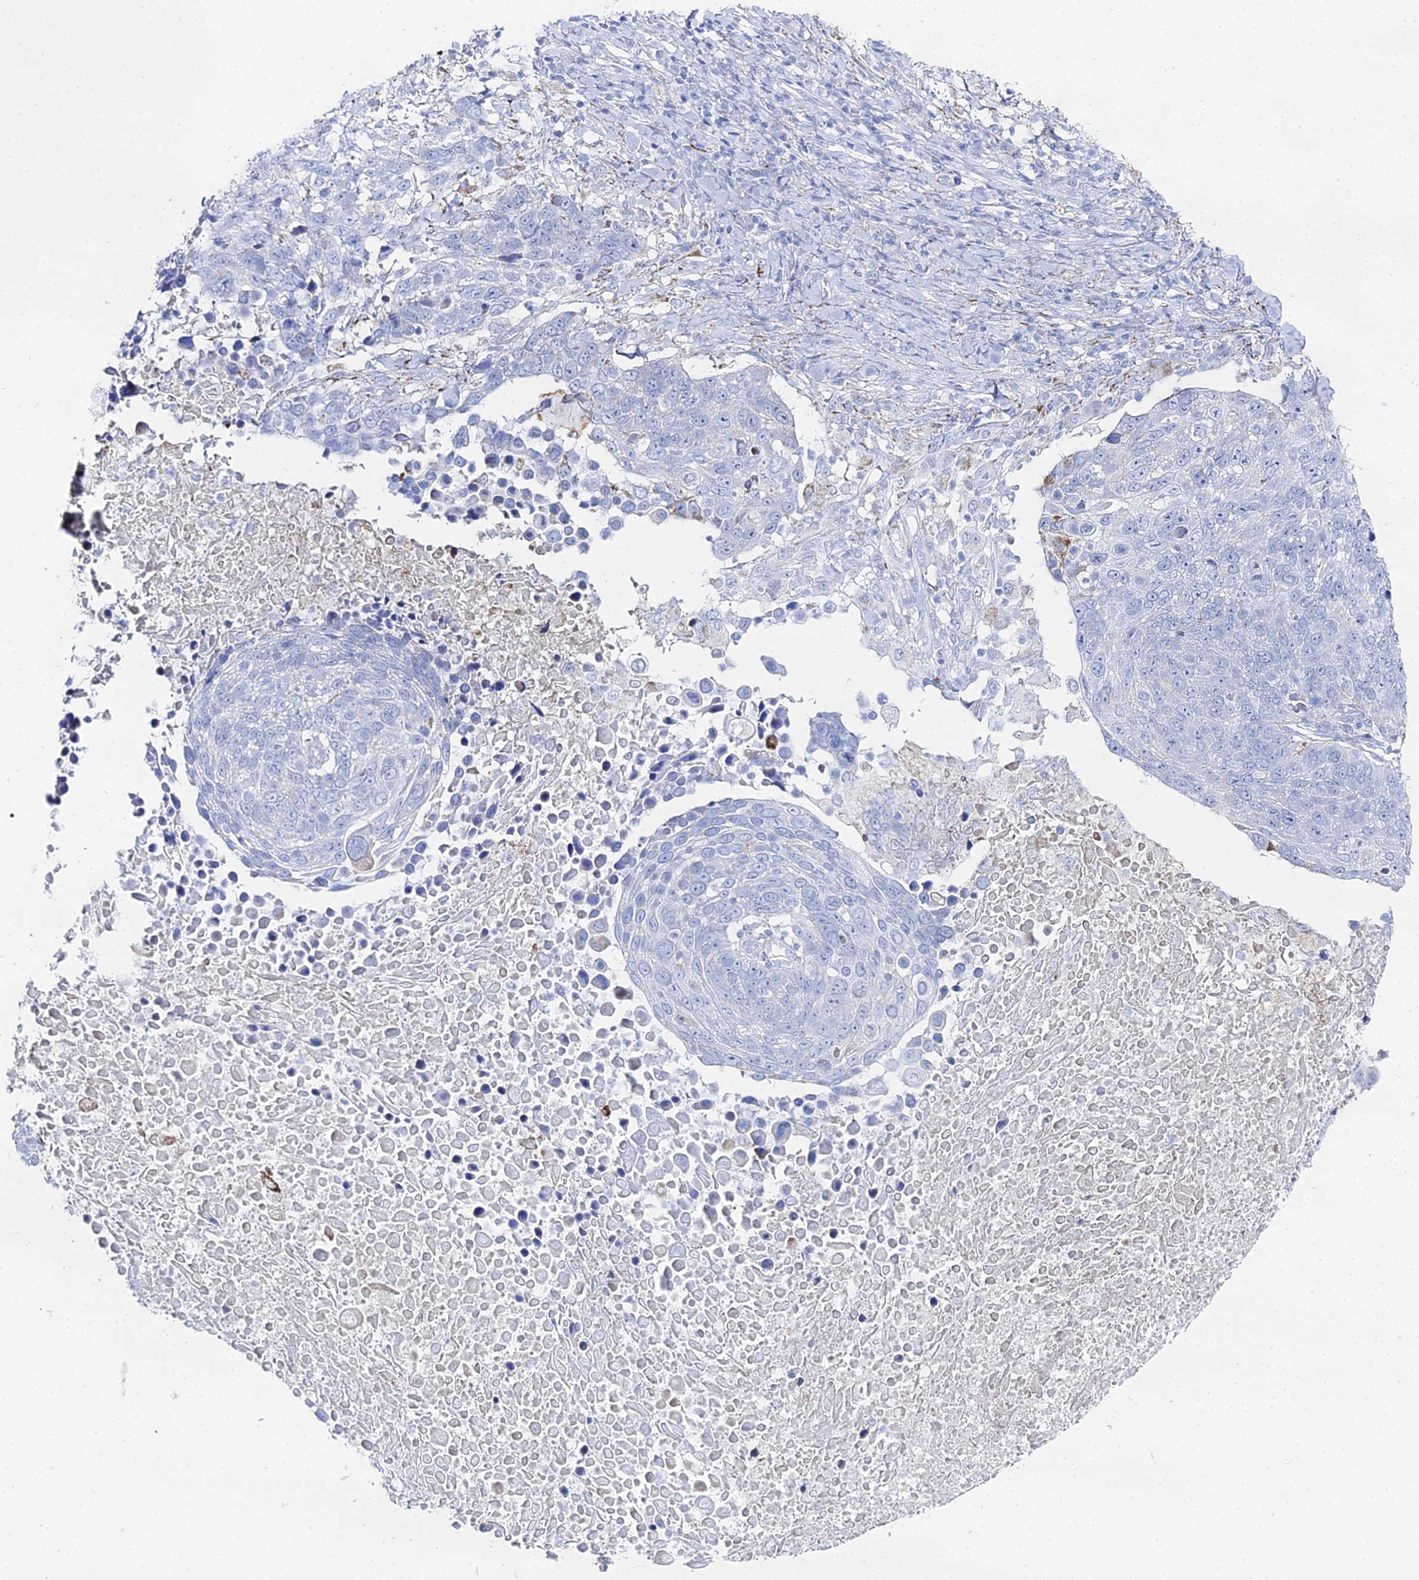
{"staining": {"intensity": "negative", "quantity": "none", "location": "none"}, "tissue": "lung cancer", "cell_type": "Tumor cells", "image_type": "cancer", "snomed": [{"axis": "morphology", "description": "Normal tissue, NOS"}, {"axis": "morphology", "description": "Squamous cell carcinoma, NOS"}, {"axis": "topography", "description": "Lymph node"}, {"axis": "topography", "description": "Lung"}], "caption": "This is a histopathology image of IHC staining of lung squamous cell carcinoma, which shows no expression in tumor cells.", "gene": "DHX34", "patient": {"sex": "male", "age": 66}}